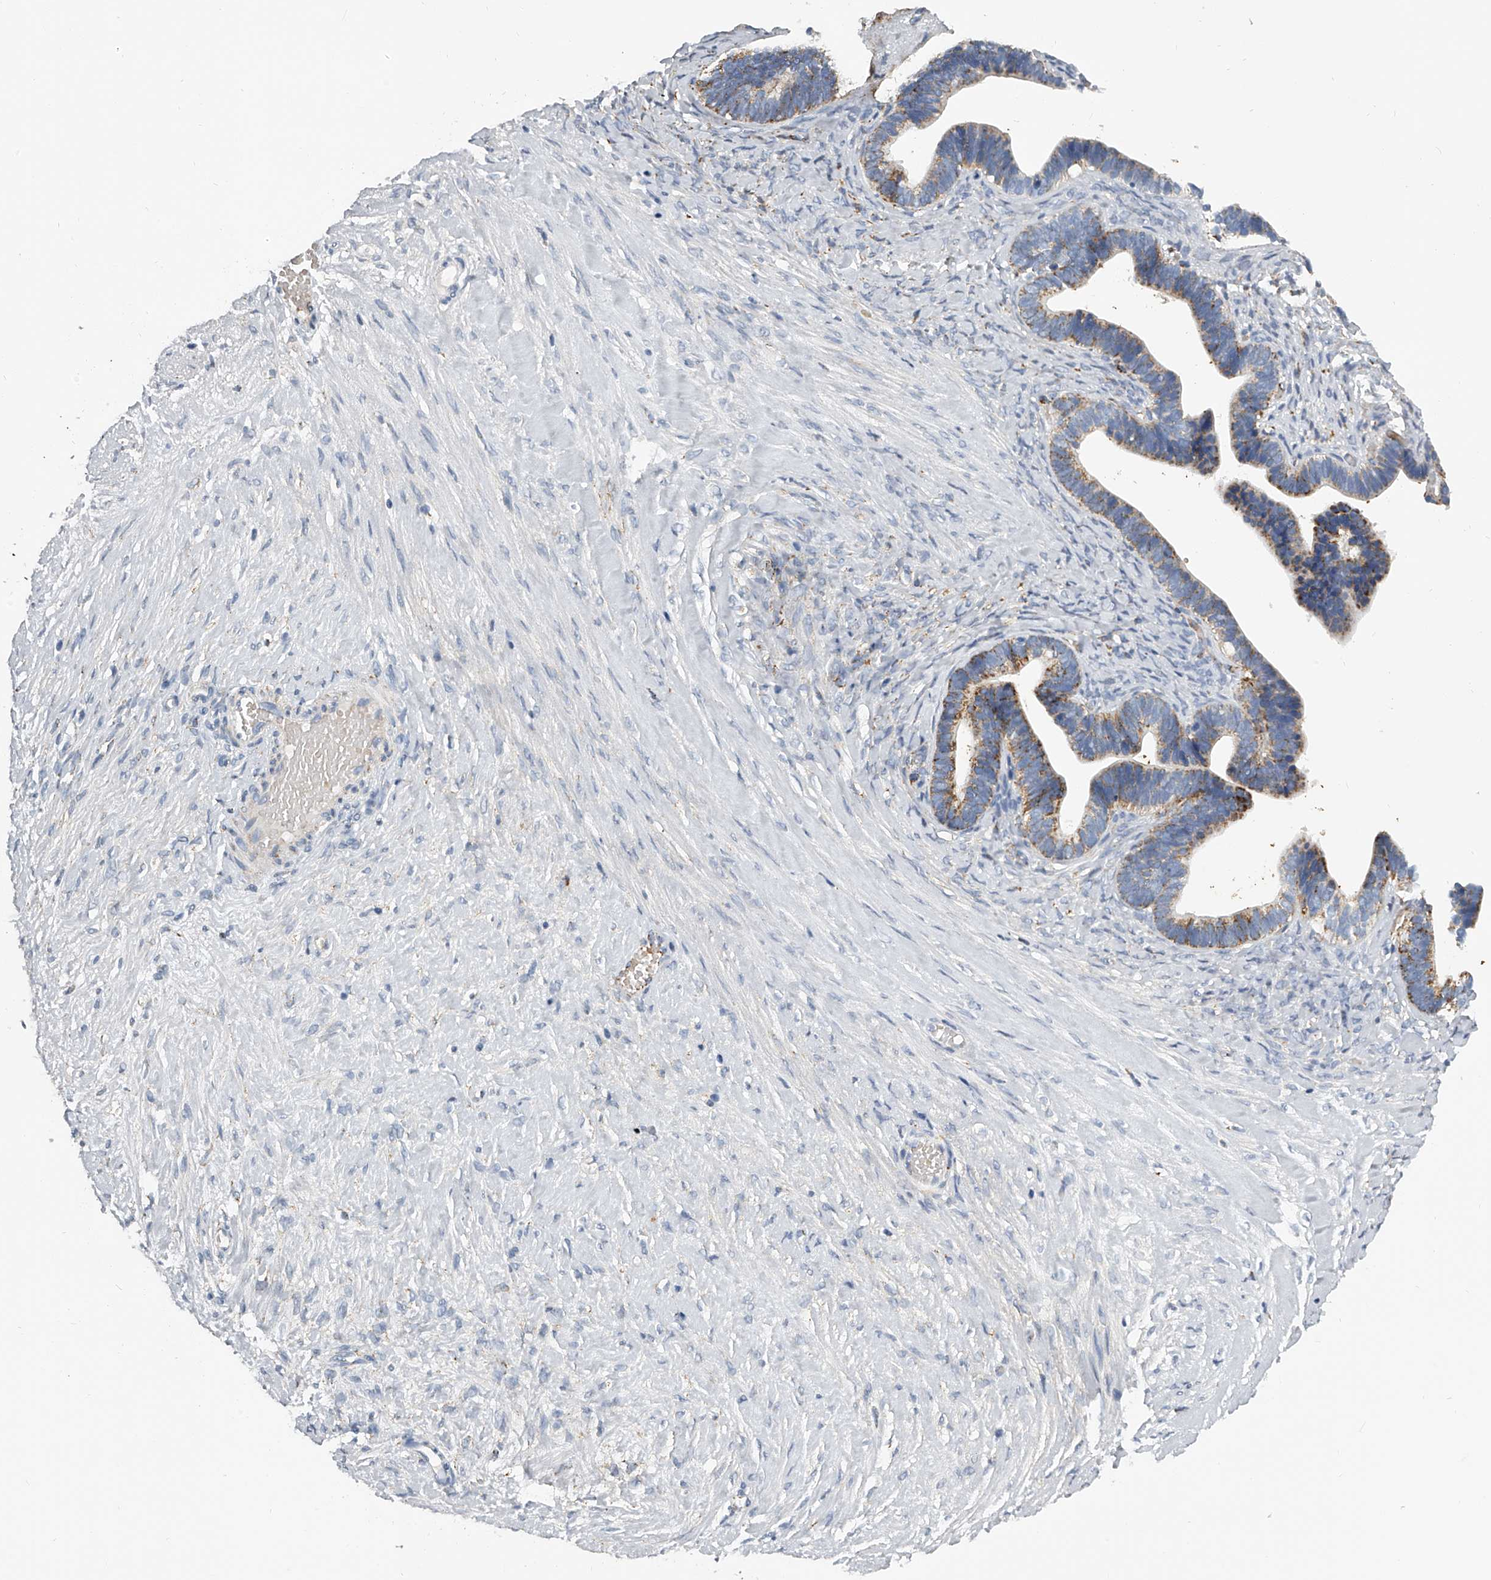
{"staining": {"intensity": "moderate", "quantity": "<25%", "location": "cytoplasmic/membranous"}, "tissue": "ovarian cancer", "cell_type": "Tumor cells", "image_type": "cancer", "snomed": [{"axis": "morphology", "description": "Cystadenocarcinoma, serous, NOS"}, {"axis": "topography", "description": "Ovary"}], "caption": "Brown immunohistochemical staining in ovarian serous cystadenocarcinoma exhibits moderate cytoplasmic/membranous expression in approximately <25% of tumor cells.", "gene": "KLHL7", "patient": {"sex": "female", "age": 56}}